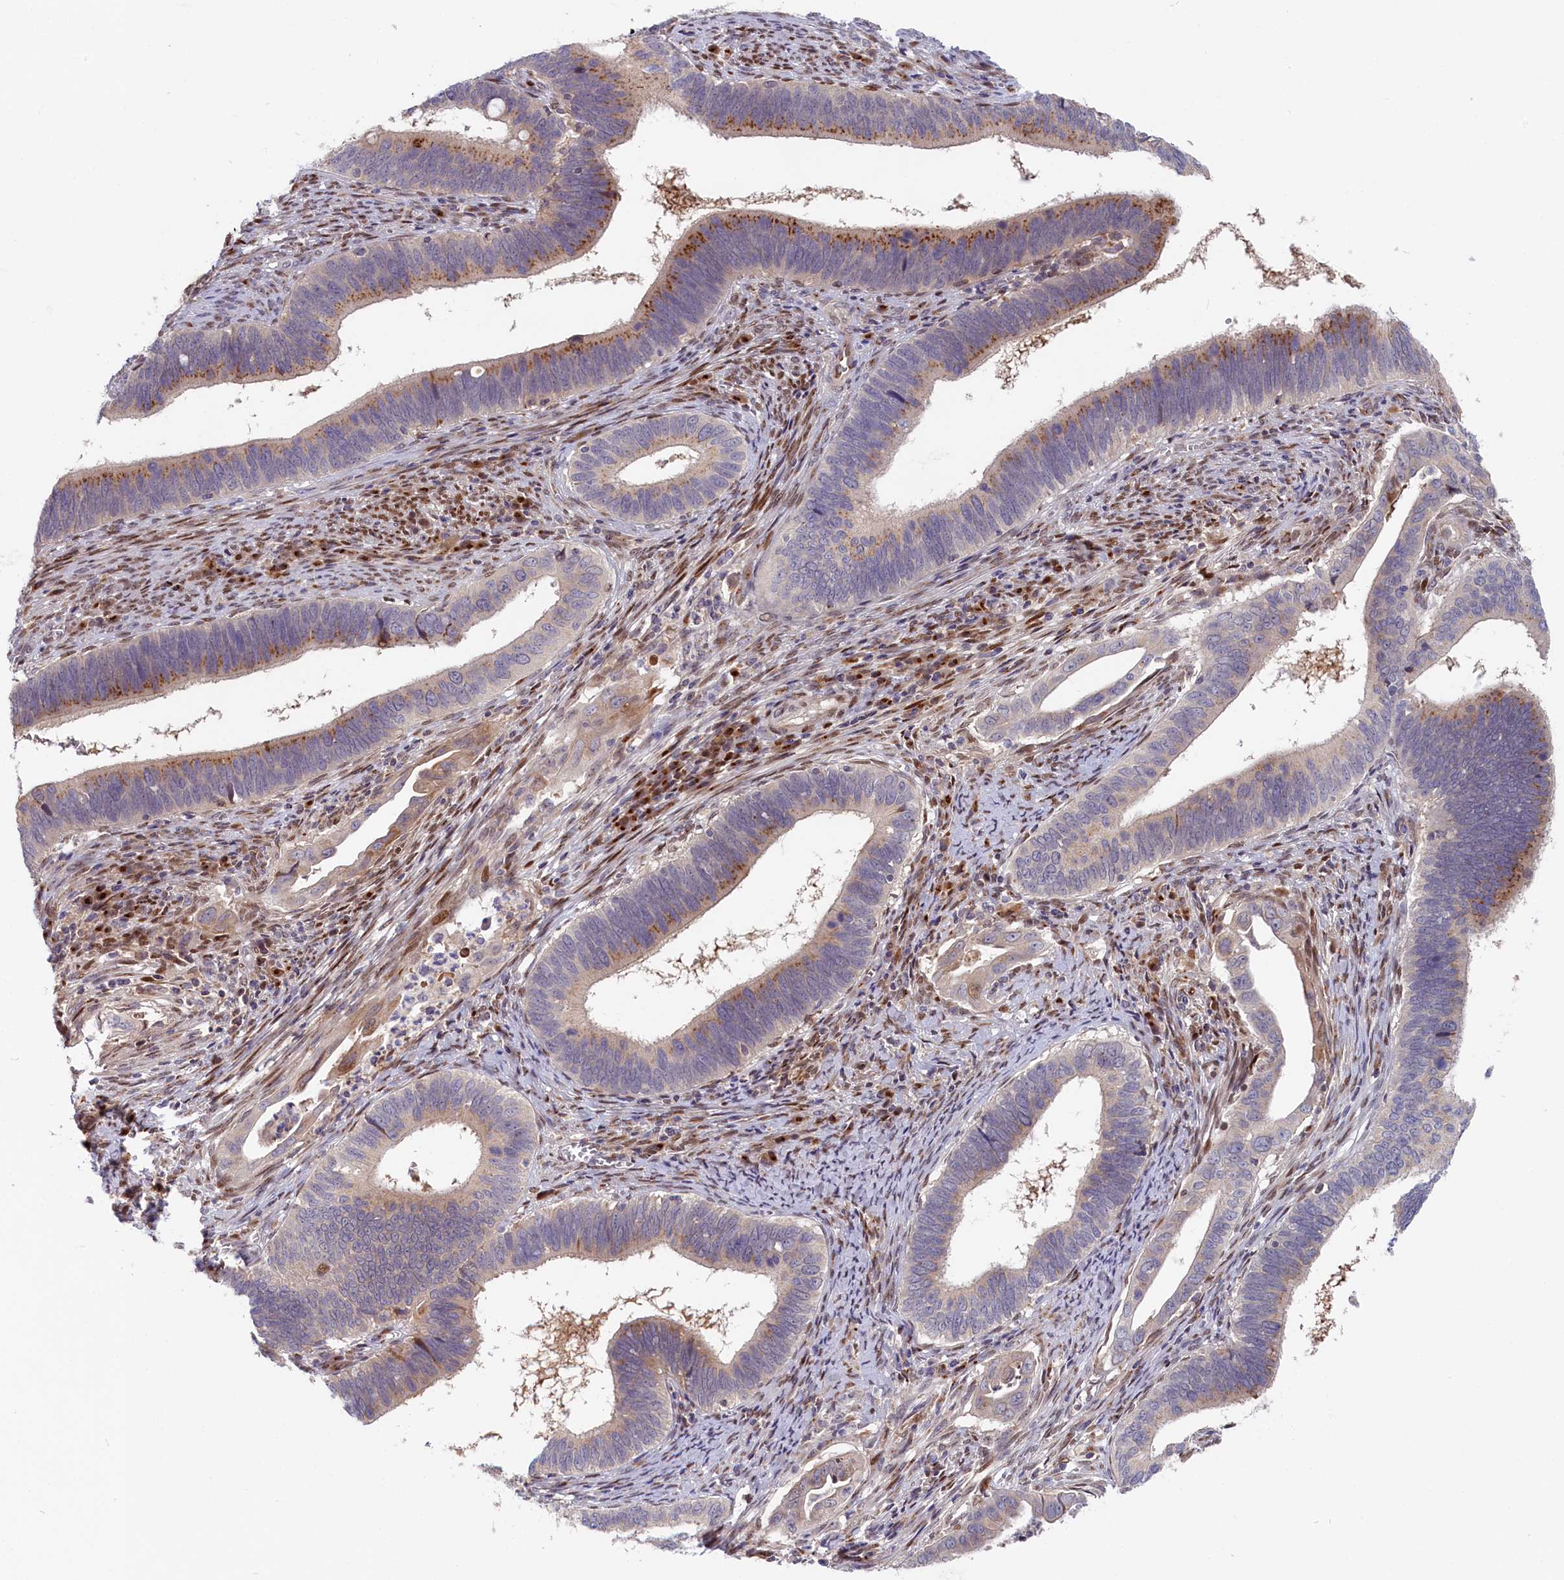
{"staining": {"intensity": "moderate", "quantity": "25%-75%", "location": "cytoplasmic/membranous"}, "tissue": "cervical cancer", "cell_type": "Tumor cells", "image_type": "cancer", "snomed": [{"axis": "morphology", "description": "Adenocarcinoma, NOS"}, {"axis": "topography", "description": "Cervix"}], "caption": "Tumor cells demonstrate moderate cytoplasmic/membranous positivity in approximately 25%-75% of cells in cervical cancer.", "gene": "CHST12", "patient": {"sex": "female", "age": 42}}